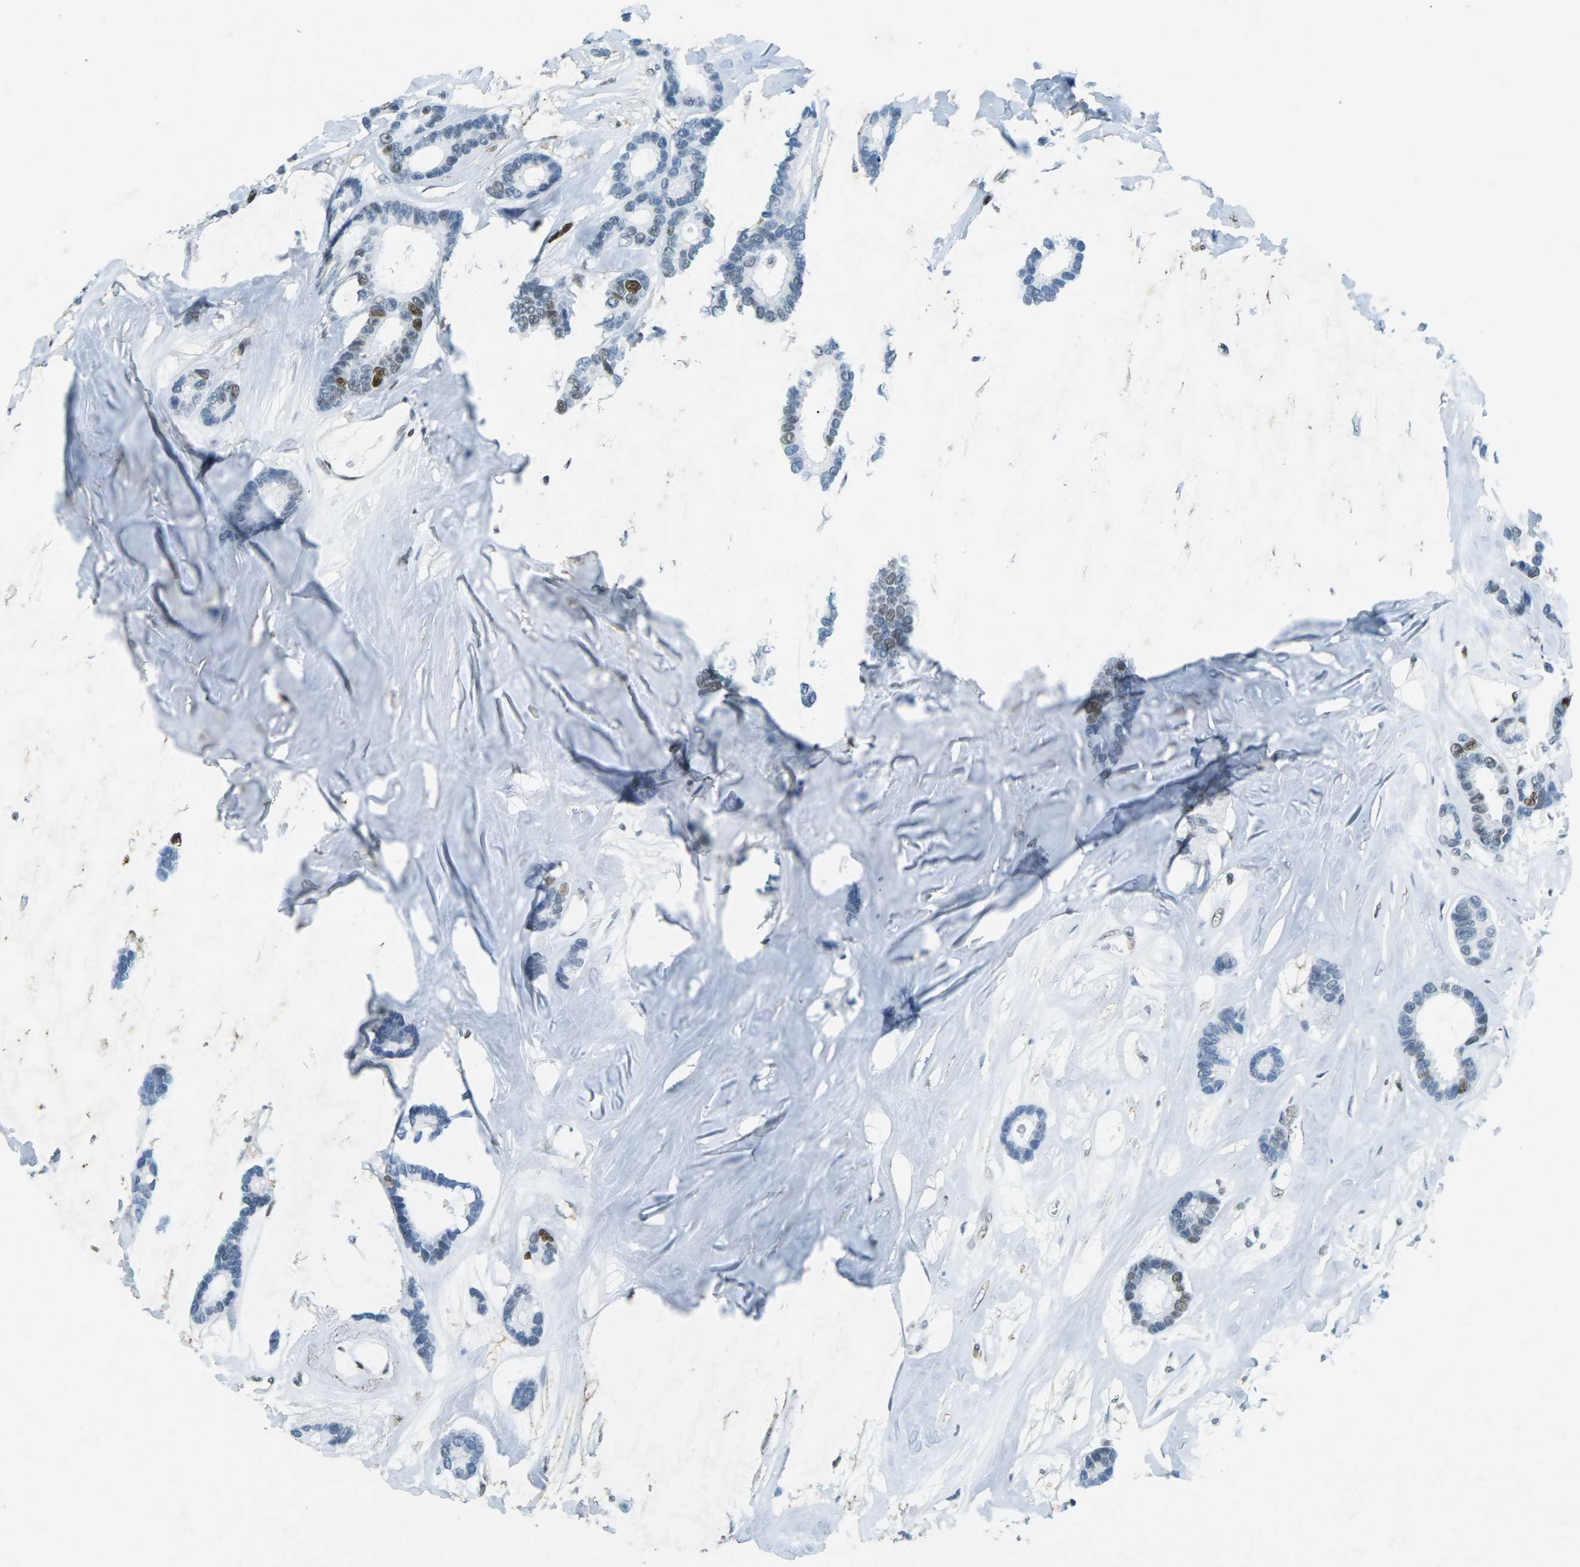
{"staining": {"intensity": "moderate", "quantity": ">75%", "location": "nuclear"}, "tissue": "breast cancer", "cell_type": "Tumor cells", "image_type": "cancer", "snomed": [{"axis": "morphology", "description": "Duct carcinoma"}, {"axis": "topography", "description": "Breast"}], "caption": "Tumor cells display medium levels of moderate nuclear positivity in approximately >75% of cells in human breast intraductal carcinoma.", "gene": "RB1", "patient": {"sex": "female", "age": 87}}